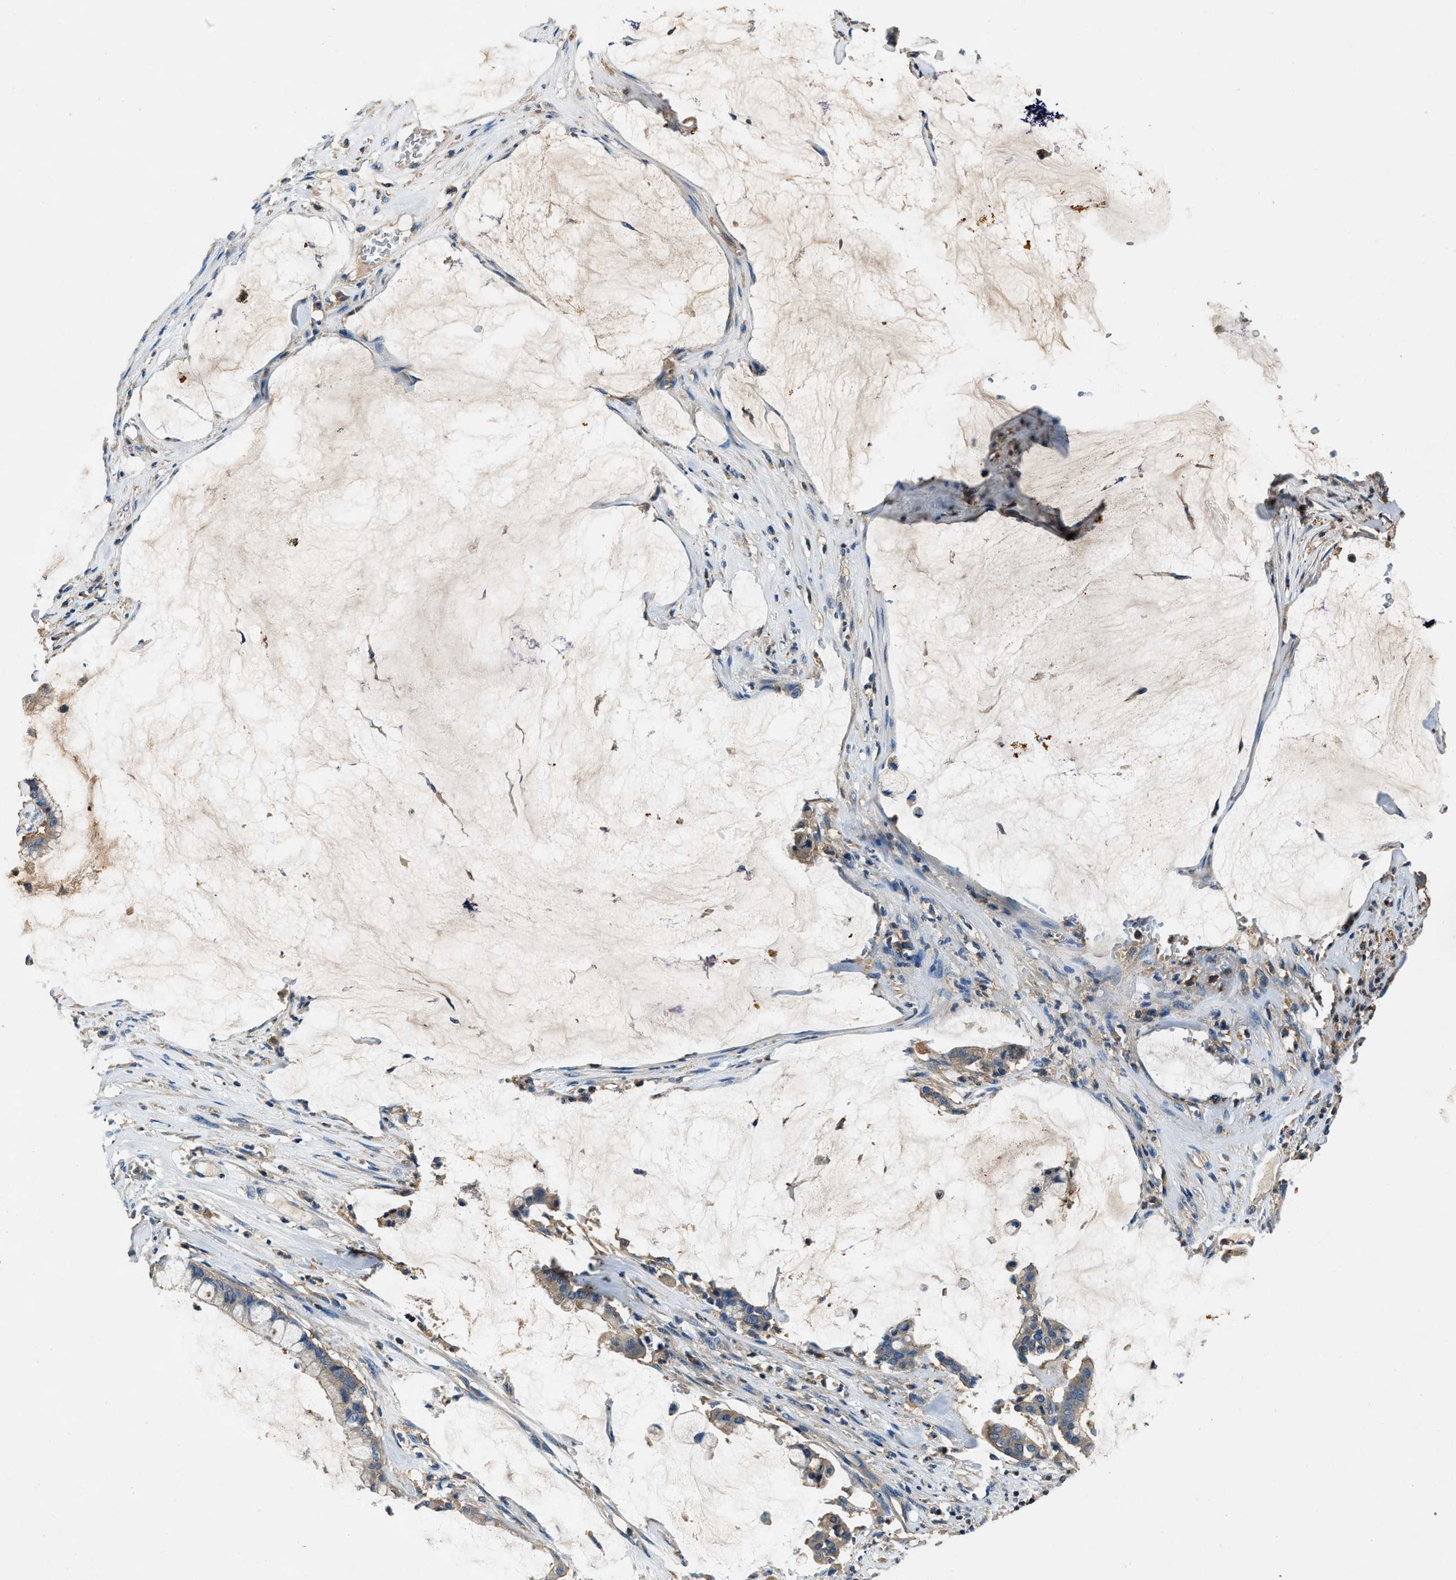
{"staining": {"intensity": "weak", "quantity": ">75%", "location": "cytoplasmic/membranous"}, "tissue": "pancreatic cancer", "cell_type": "Tumor cells", "image_type": "cancer", "snomed": [{"axis": "morphology", "description": "Adenocarcinoma, NOS"}, {"axis": "topography", "description": "Pancreas"}], "caption": "Immunohistochemical staining of human pancreatic adenocarcinoma demonstrates low levels of weak cytoplasmic/membranous protein positivity in approximately >75% of tumor cells.", "gene": "BLOC1S1", "patient": {"sex": "male", "age": 41}}